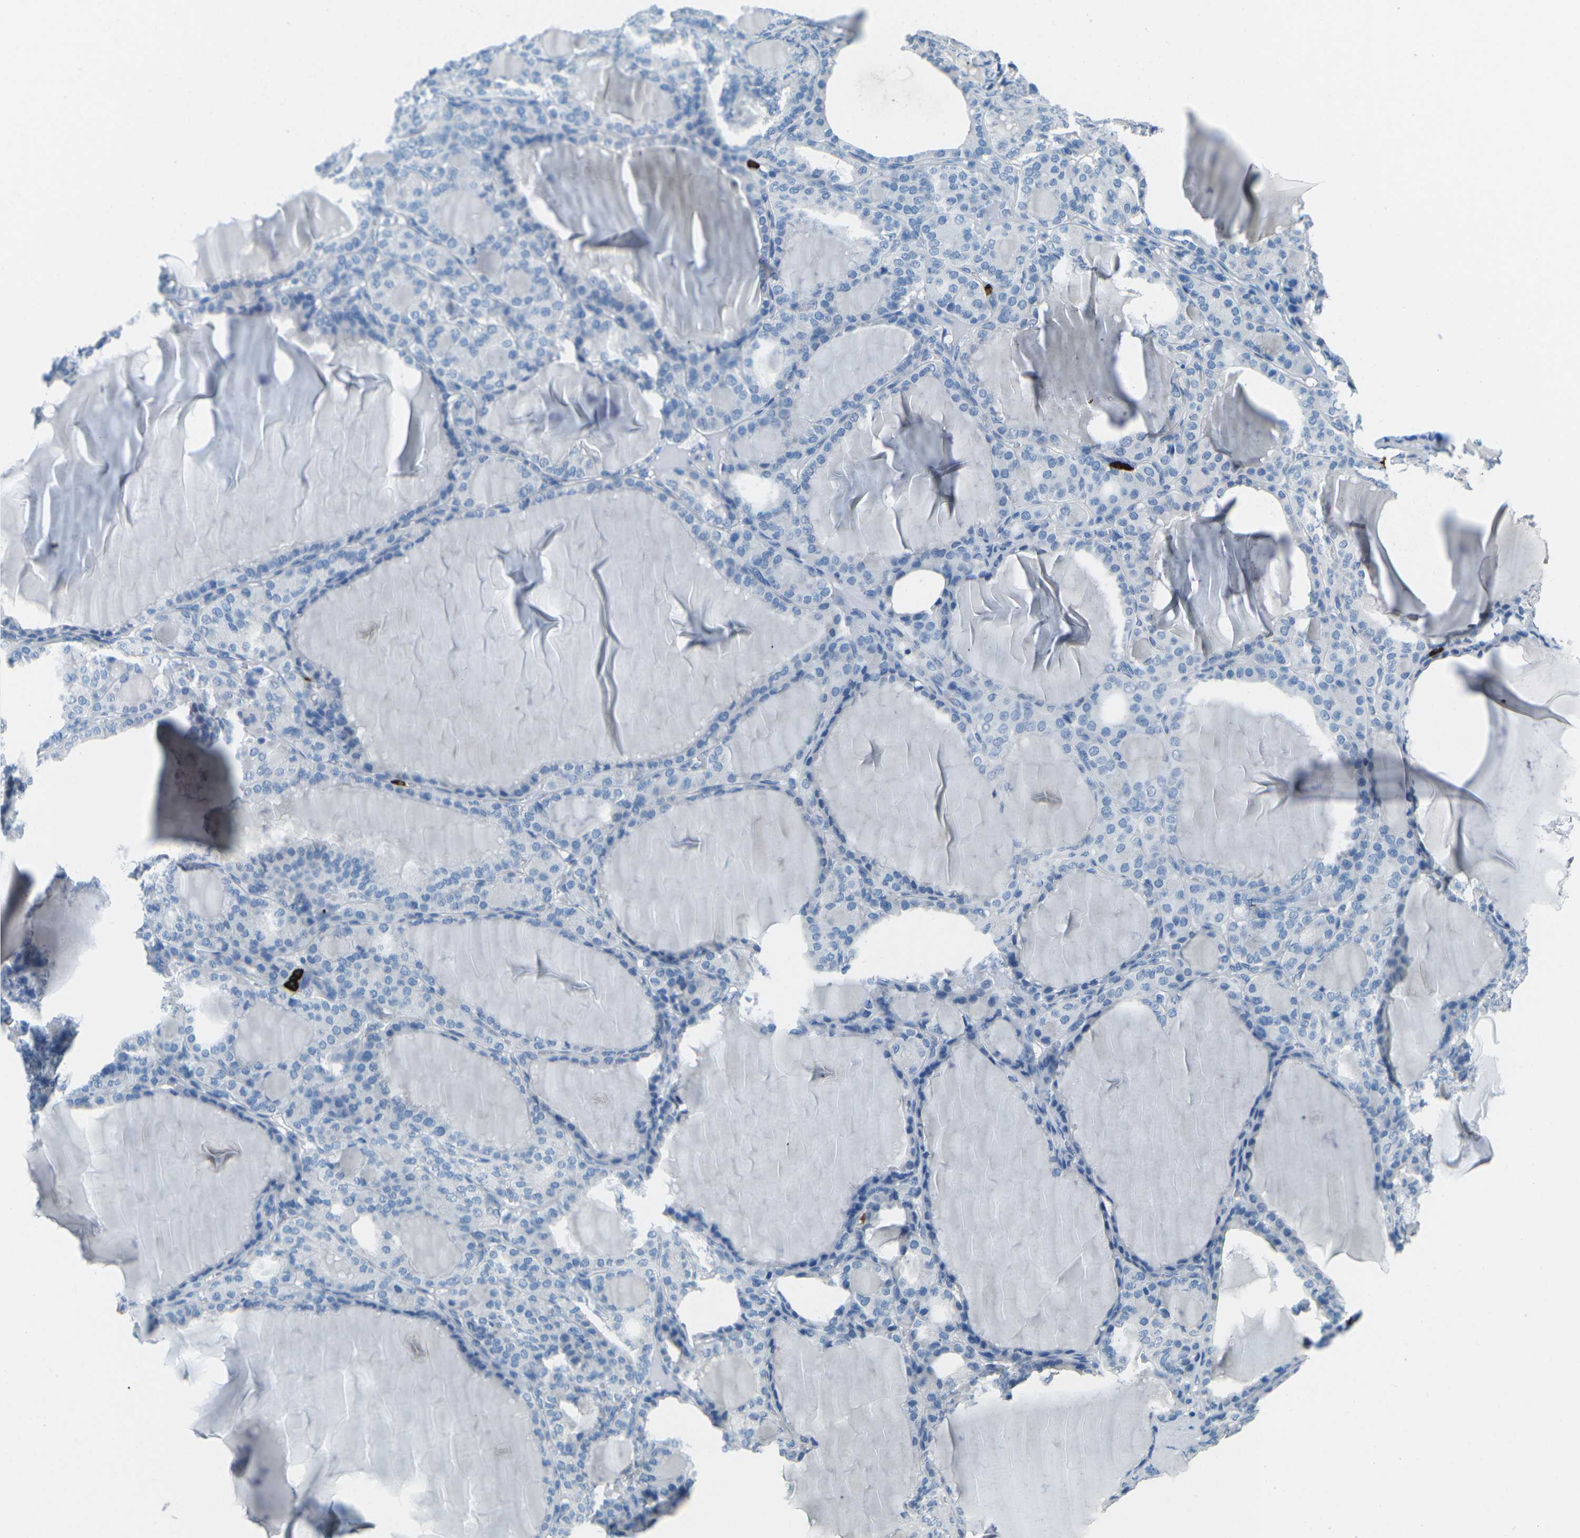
{"staining": {"intensity": "negative", "quantity": "none", "location": "none"}, "tissue": "thyroid gland", "cell_type": "Glandular cells", "image_type": "normal", "snomed": [{"axis": "morphology", "description": "Normal tissue, NOS"}, {"axis": "topography", "description": "Thyroid gland"}], "caption": "DAB (3,3'-diaminobenzidine) immunohistochemical staining of normal human thyroid gland displays no significant staining in glandular cells.", "gene": "FCN1", "patient": {"sex": "female", "age": 28}}